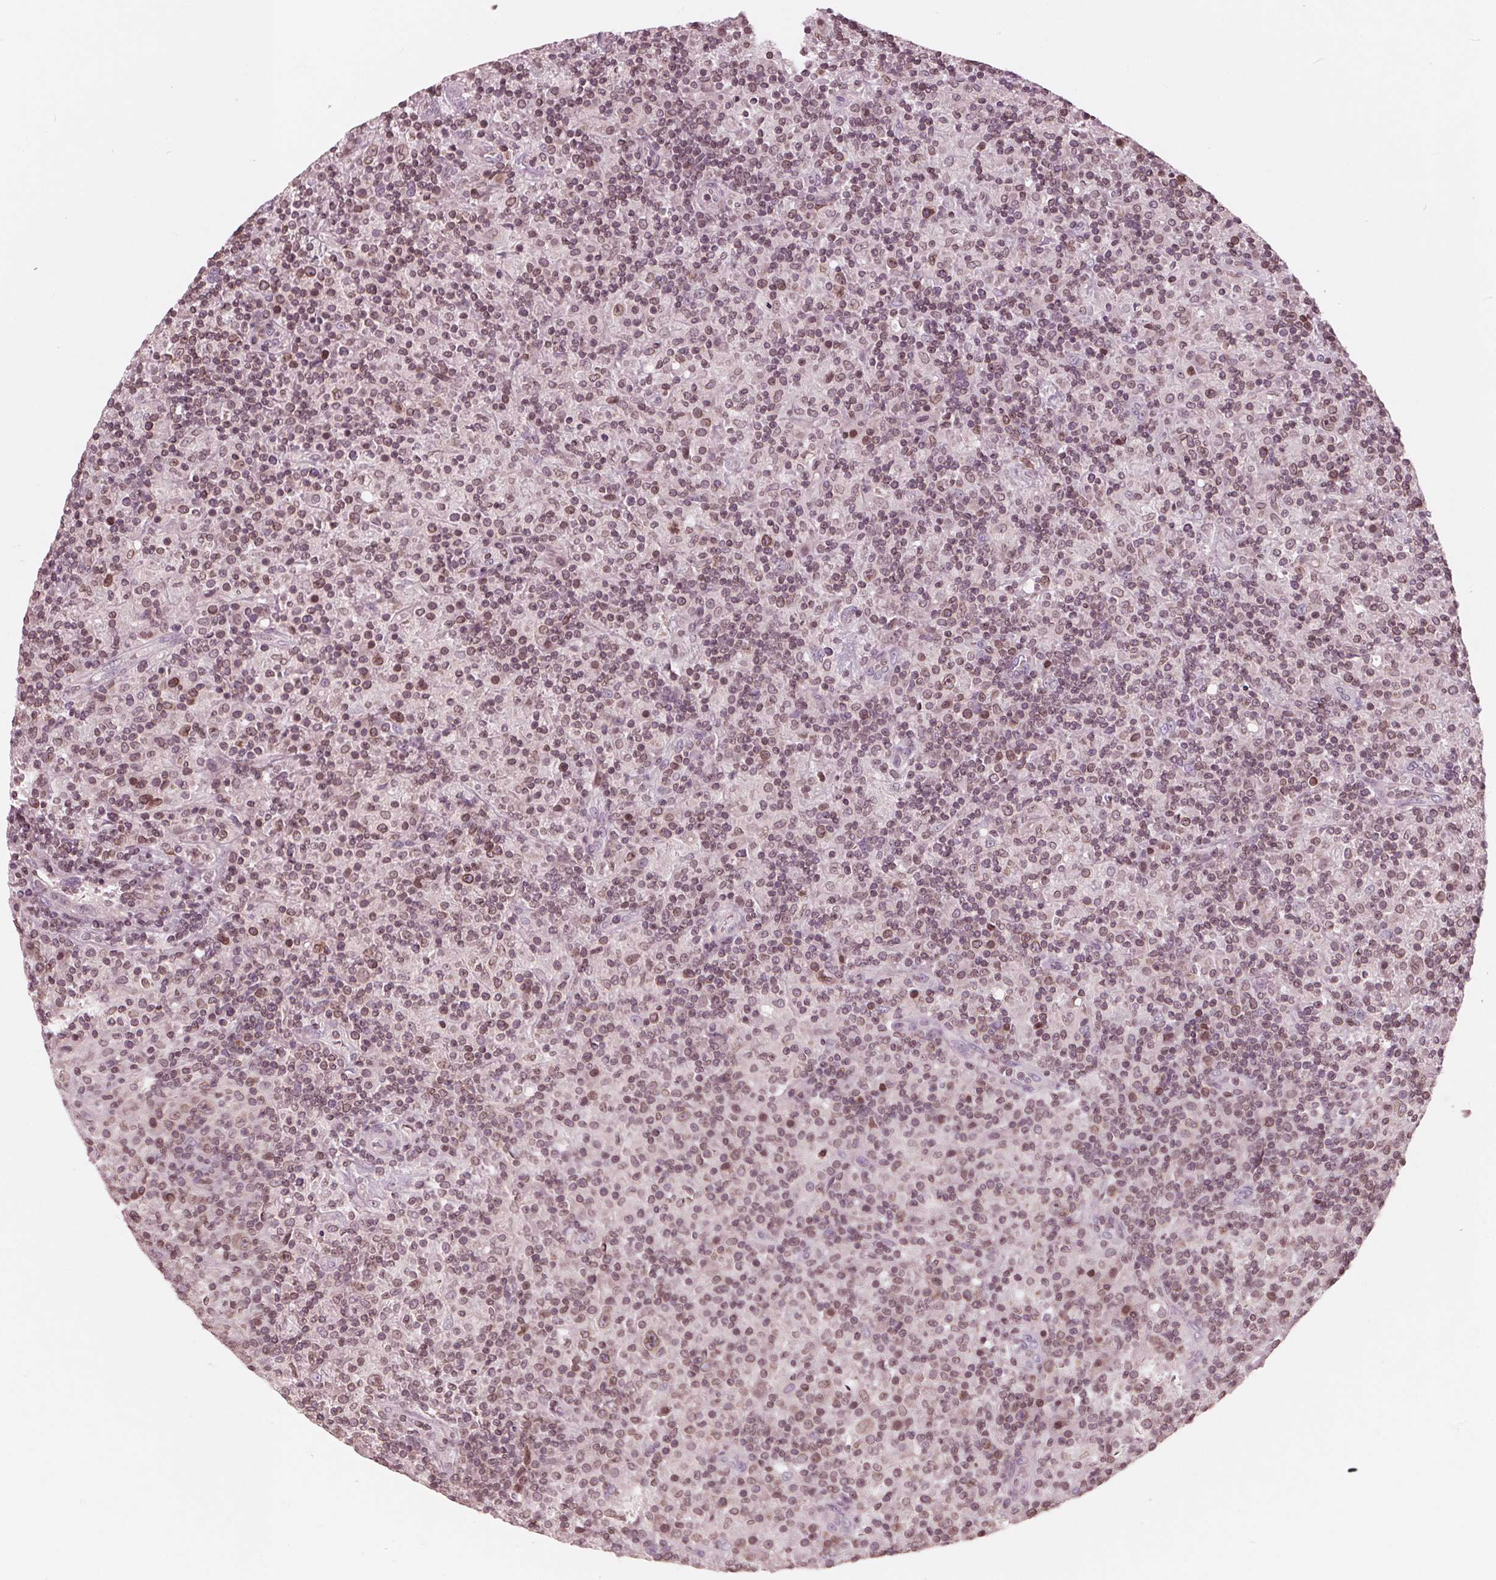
{"staining": {"intensity": "weak", "quantity": ">75%", "location": "nuclear"}, "tissue": "lymphoma", "cell_type": "Tumor cells", "image_type": "cancer", "snomed": [{"axis": "morphology", "description": "Hodgkin's disease, NOS"}, {"axis": "topography", "description": "Lymph node"}], "caption": "DAB (3,3'-diaminobenzidine) immunohistochemical staining of Hodgkin's disease shows weak nuclear protein expression in approximately >75% of tumor cells.", "gene": "NUP210", "patient": {"sex": "male", "age": 70}}